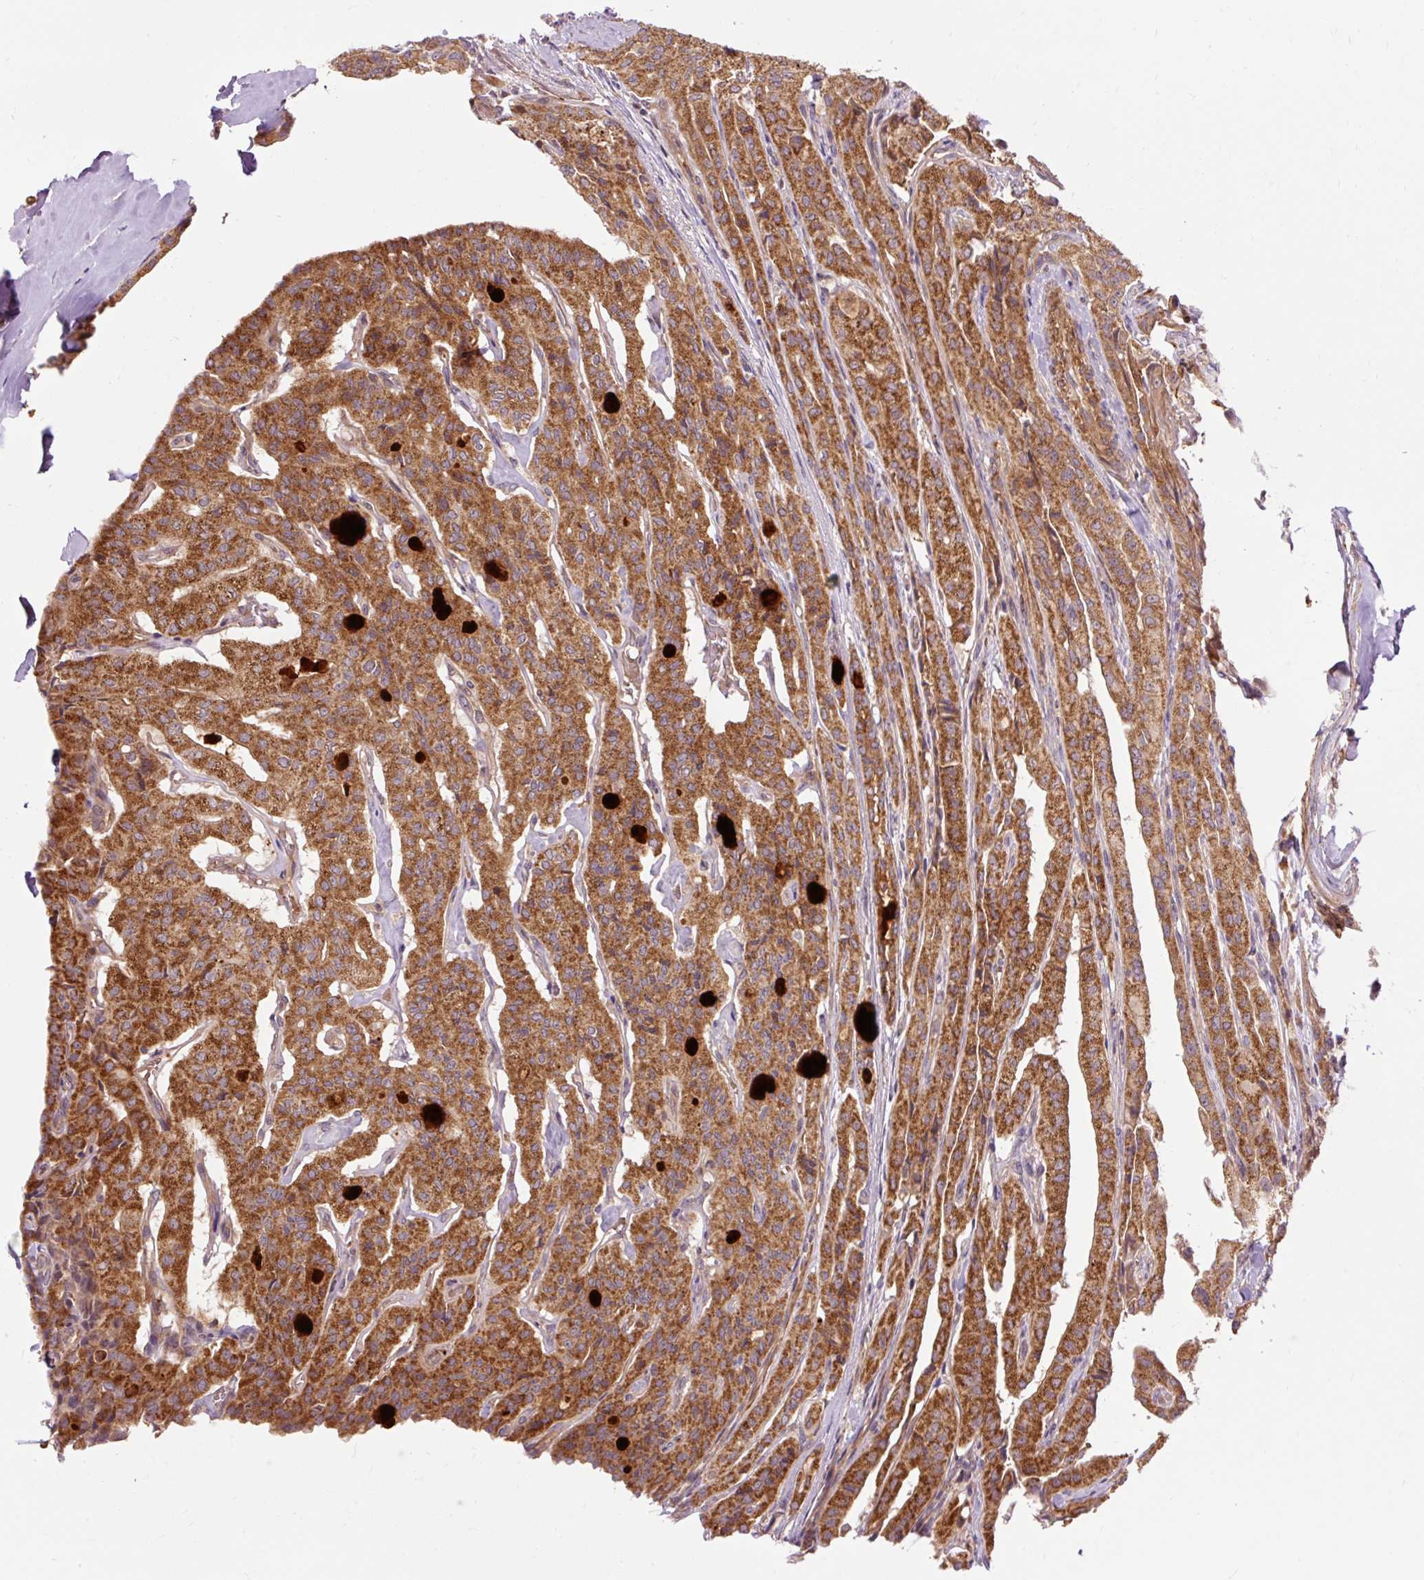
{"staining": {"intensity": "strong", "quantity": ">75%", "location": "cytoplasmic/membranous"}, "tissue": "thyroid cancer", "cell_type": "Tumor cells", "image_type": "cancer", "snomed": [{"axis": "morphology", "description": "Papillary adenocarcinoma, NOS"}, {"axis": "topography", "description": "Thyroid gland"}], "caption": "A micrograph showing strong cytoplasmic/membranous positivity in about >75% of tumor cells in papillary adenocarcinoma (thyroid), as visualized by brown immunohistochemical staining.", "gene": "RIPOR3", "patient": {"sex": "female", "age": 59}}